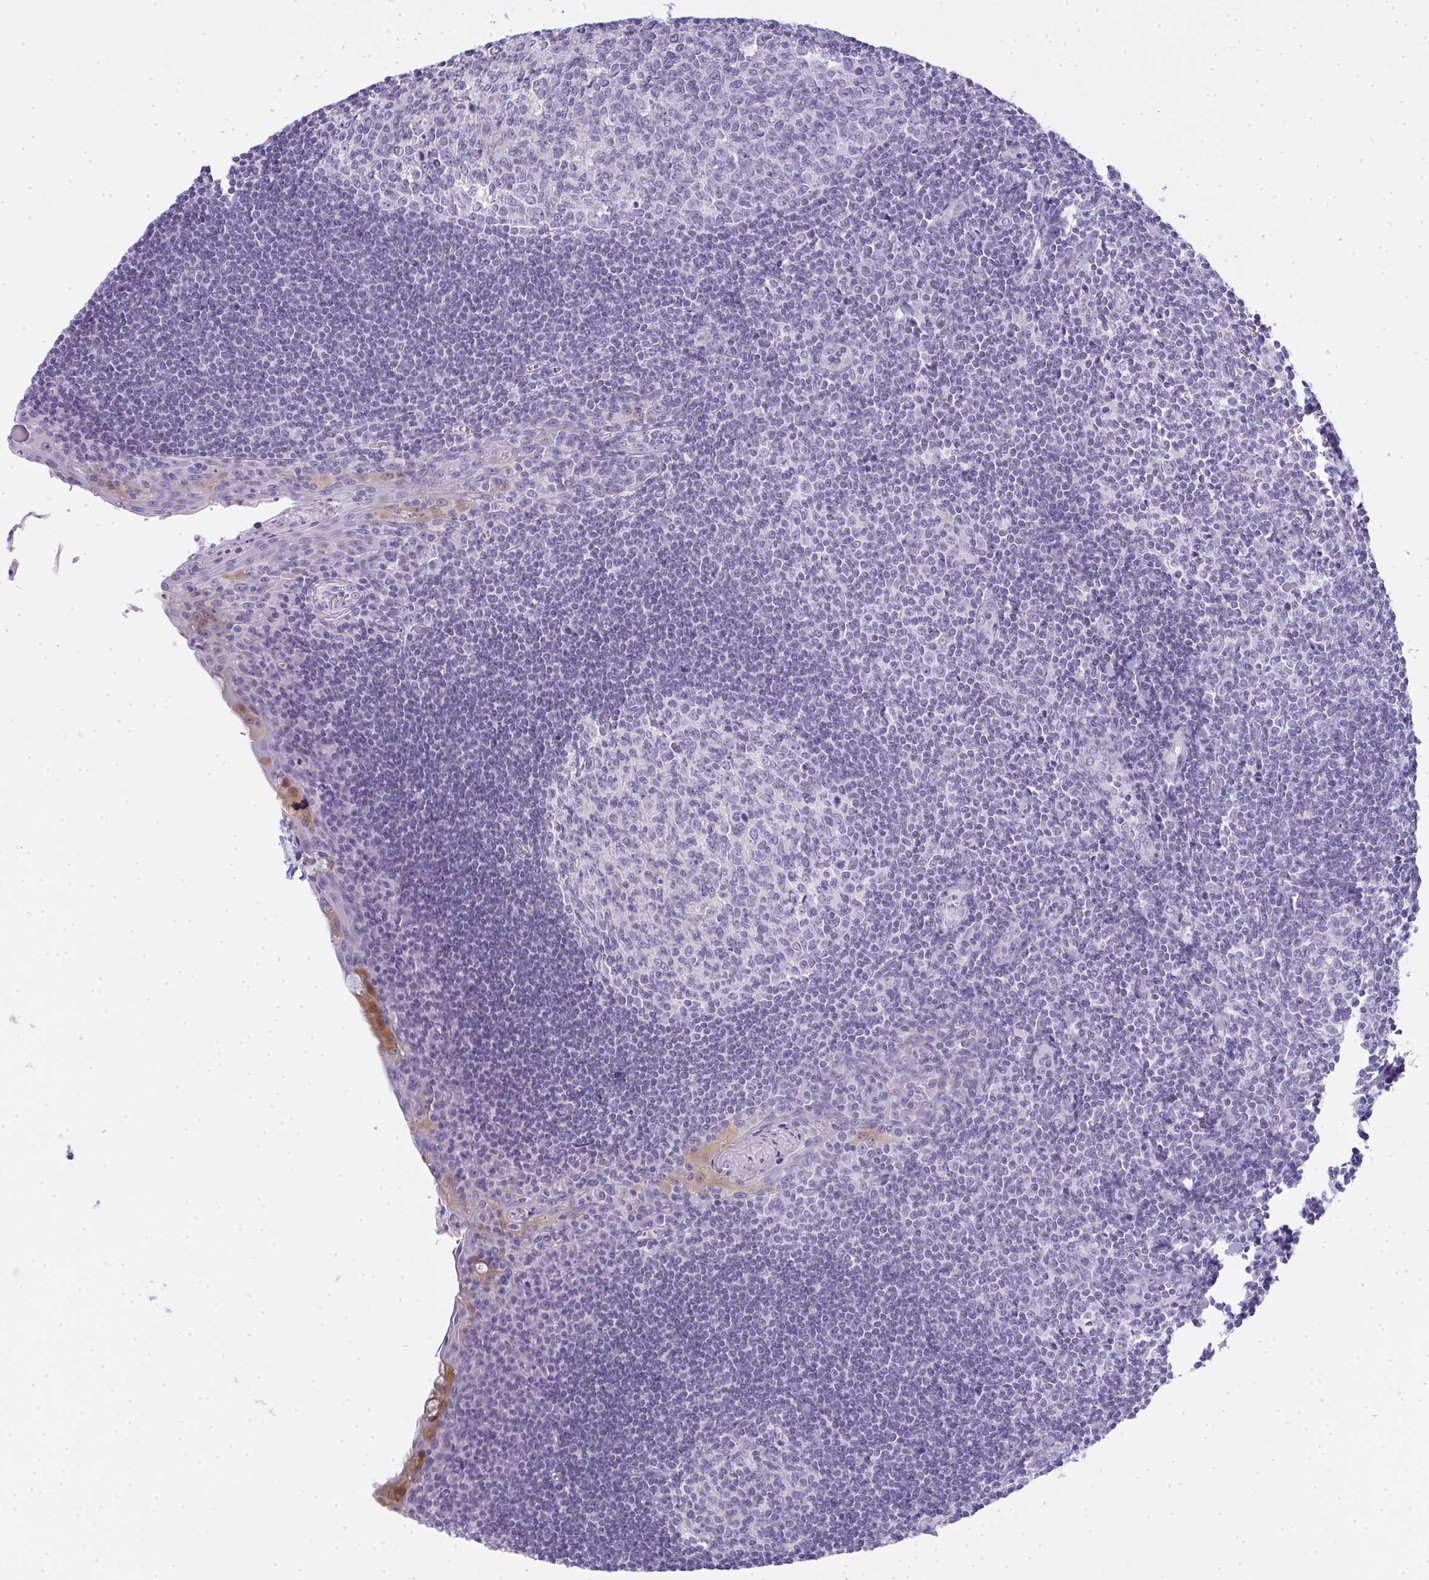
{"staining": {"intensity": "negative", "quantity": "none", "location": "none"}, "tissue": "tonsil", "cell_type": "Germinal center cells", "image_type": "normal", "snomed": [{"axis": "morphology", "description": "Normal tissue, NOS"}, {"axis": "topography", "description": "Tonsil"}], "caption": "A micrograph of tonsil stained for a protein shows no brown staining in germinal center cells.", "gene": "GSDMB", "patient": {"sex": "male", "age": 27}}